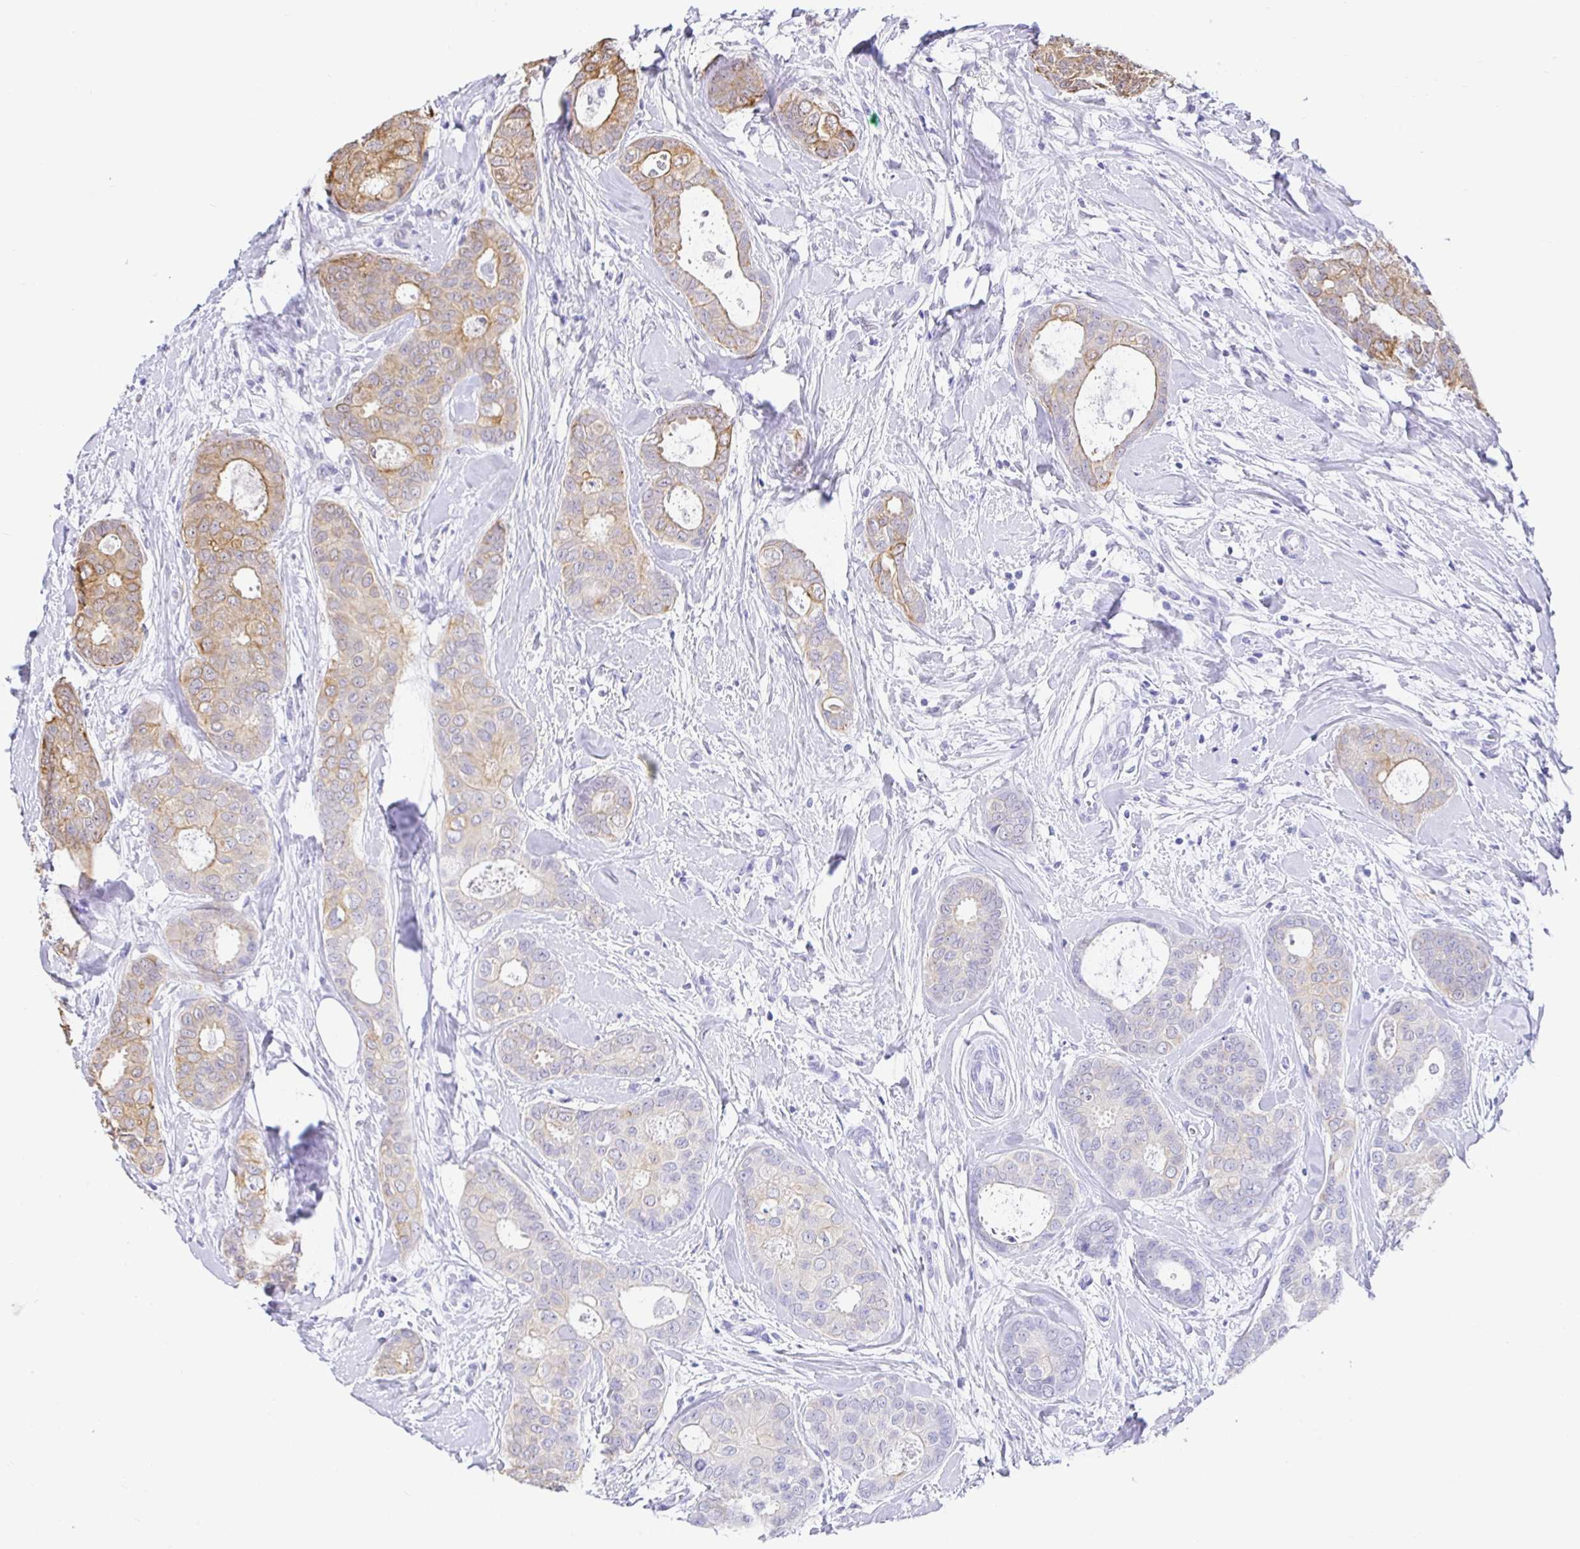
{"staining": {"intensity": "moderate", "quantity": "25%-75%", "location": "cytoplasmic/membranous"}, "tissue": "breast cancer", "cell_type": "Tumor cells", "image_type": "cancer", "snomed": [{"axis": "morphology", "description": "Duct carcinoma"}, {"axis": "topography", "description": "Breast"}], "caption": "Immunohistochemical staining of breast intraductal carcinoma displays moderate cytoplasmic/membranous protein staining in about 25%-75% of tumor cells.", "gene": "EZHIP", "patient": {"sex": "female", "age": 45}}